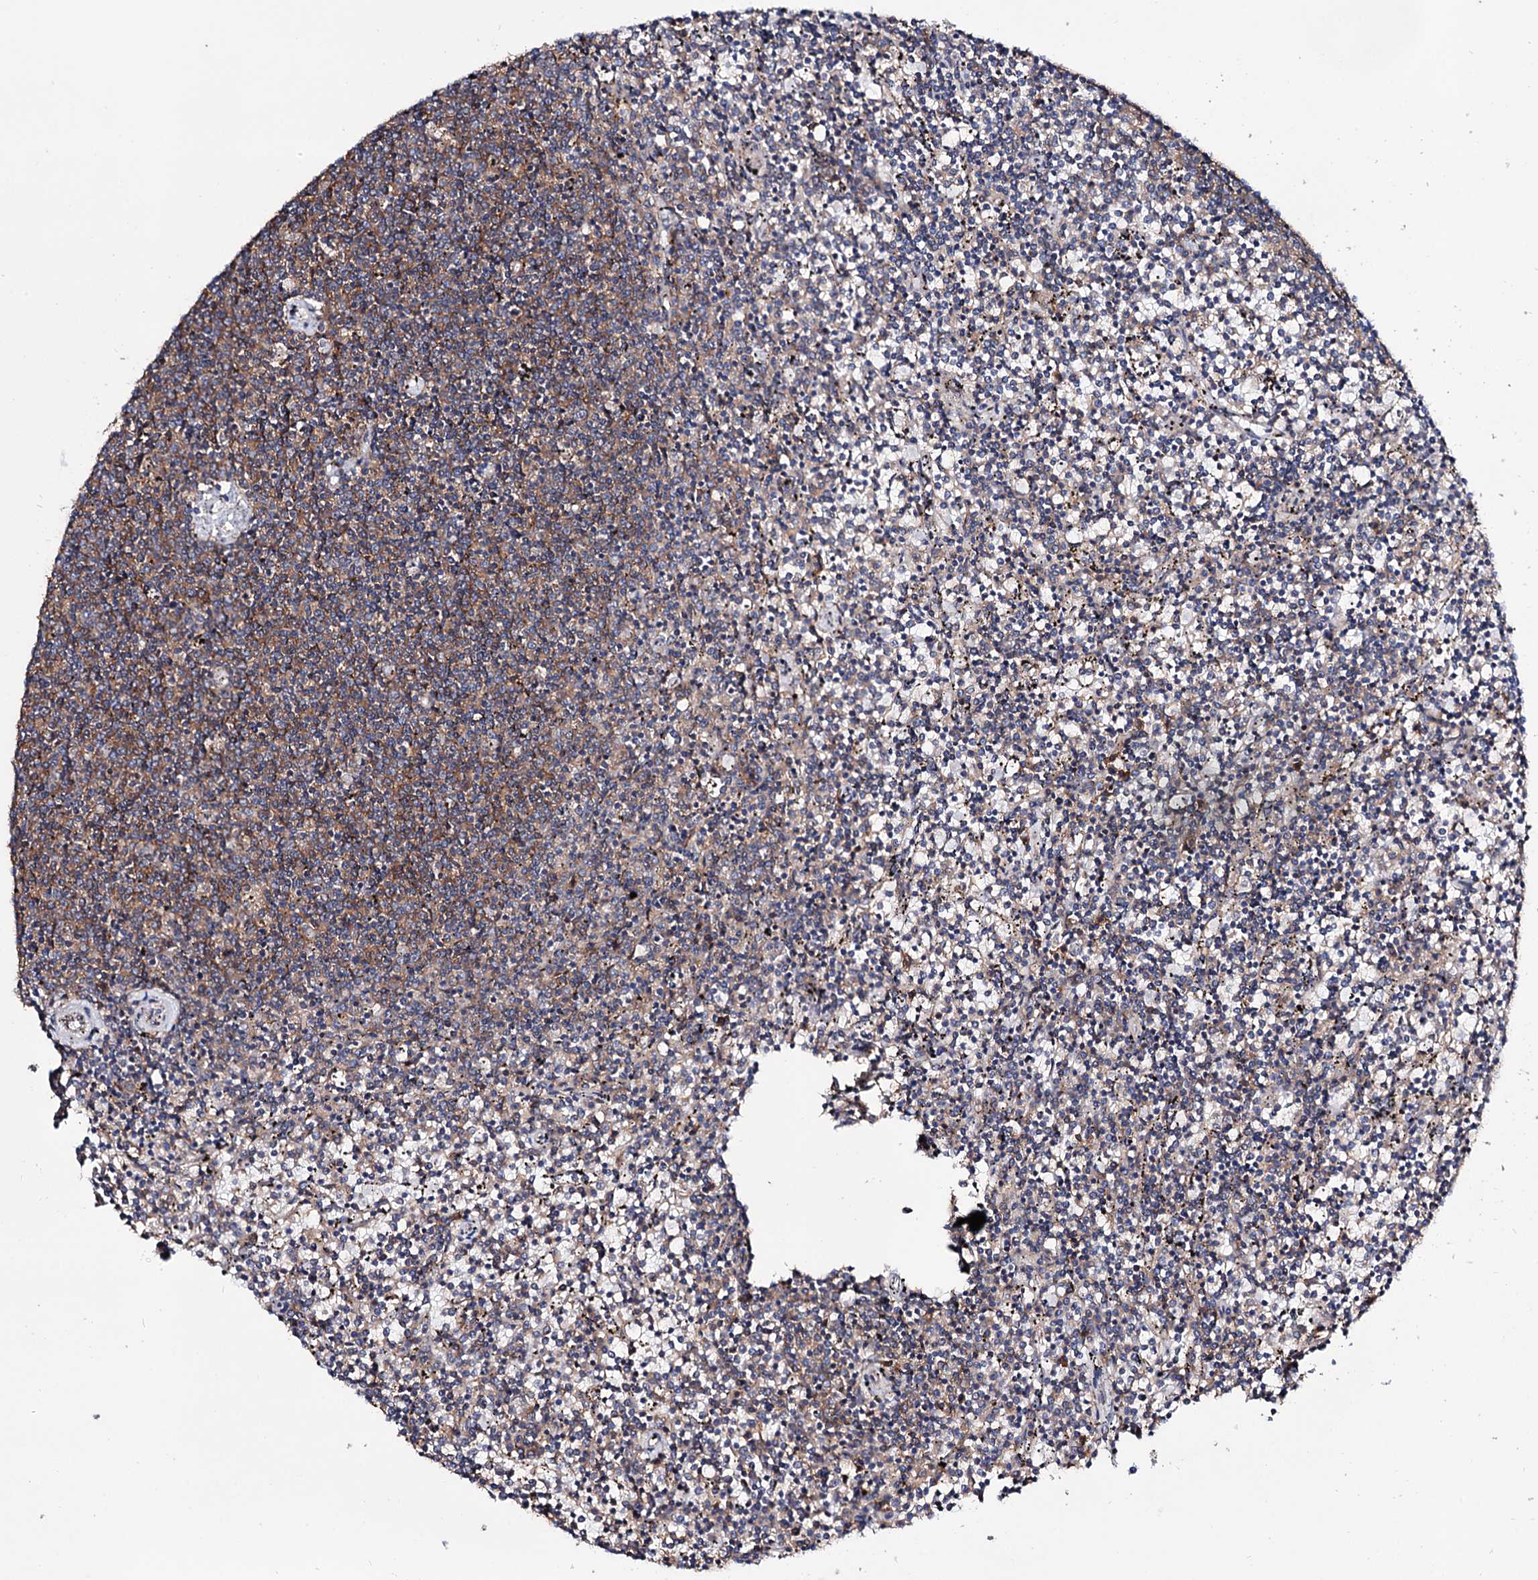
{"staining": {"intensity": "moderate", "quantity": "<25%", "location": "cytoplasmic/membranous"}, "tissue": "lymphoma", "cell_type": "Tumor cells", "image_type": "cancer", "snomed": [{"axis": "morphology", "description": "Malignant lymphoma, non-Hodgkin's type, Low grade"}, {"axis": "topography", "description": "Spleen"}], "caption": "Protein expression analysis of human low-grade malignant lymphoma, non-Hodgkin's type reveals moderate cytoplasmic/membranous expression in approximately <25% of tumor cells. (Stains: DAB in brown, nuclei in blue, Microscopy: brightfield microscopy at high magnification).", "gene": "SEC24A", "patient": {"sex": "female", "age": 50}}